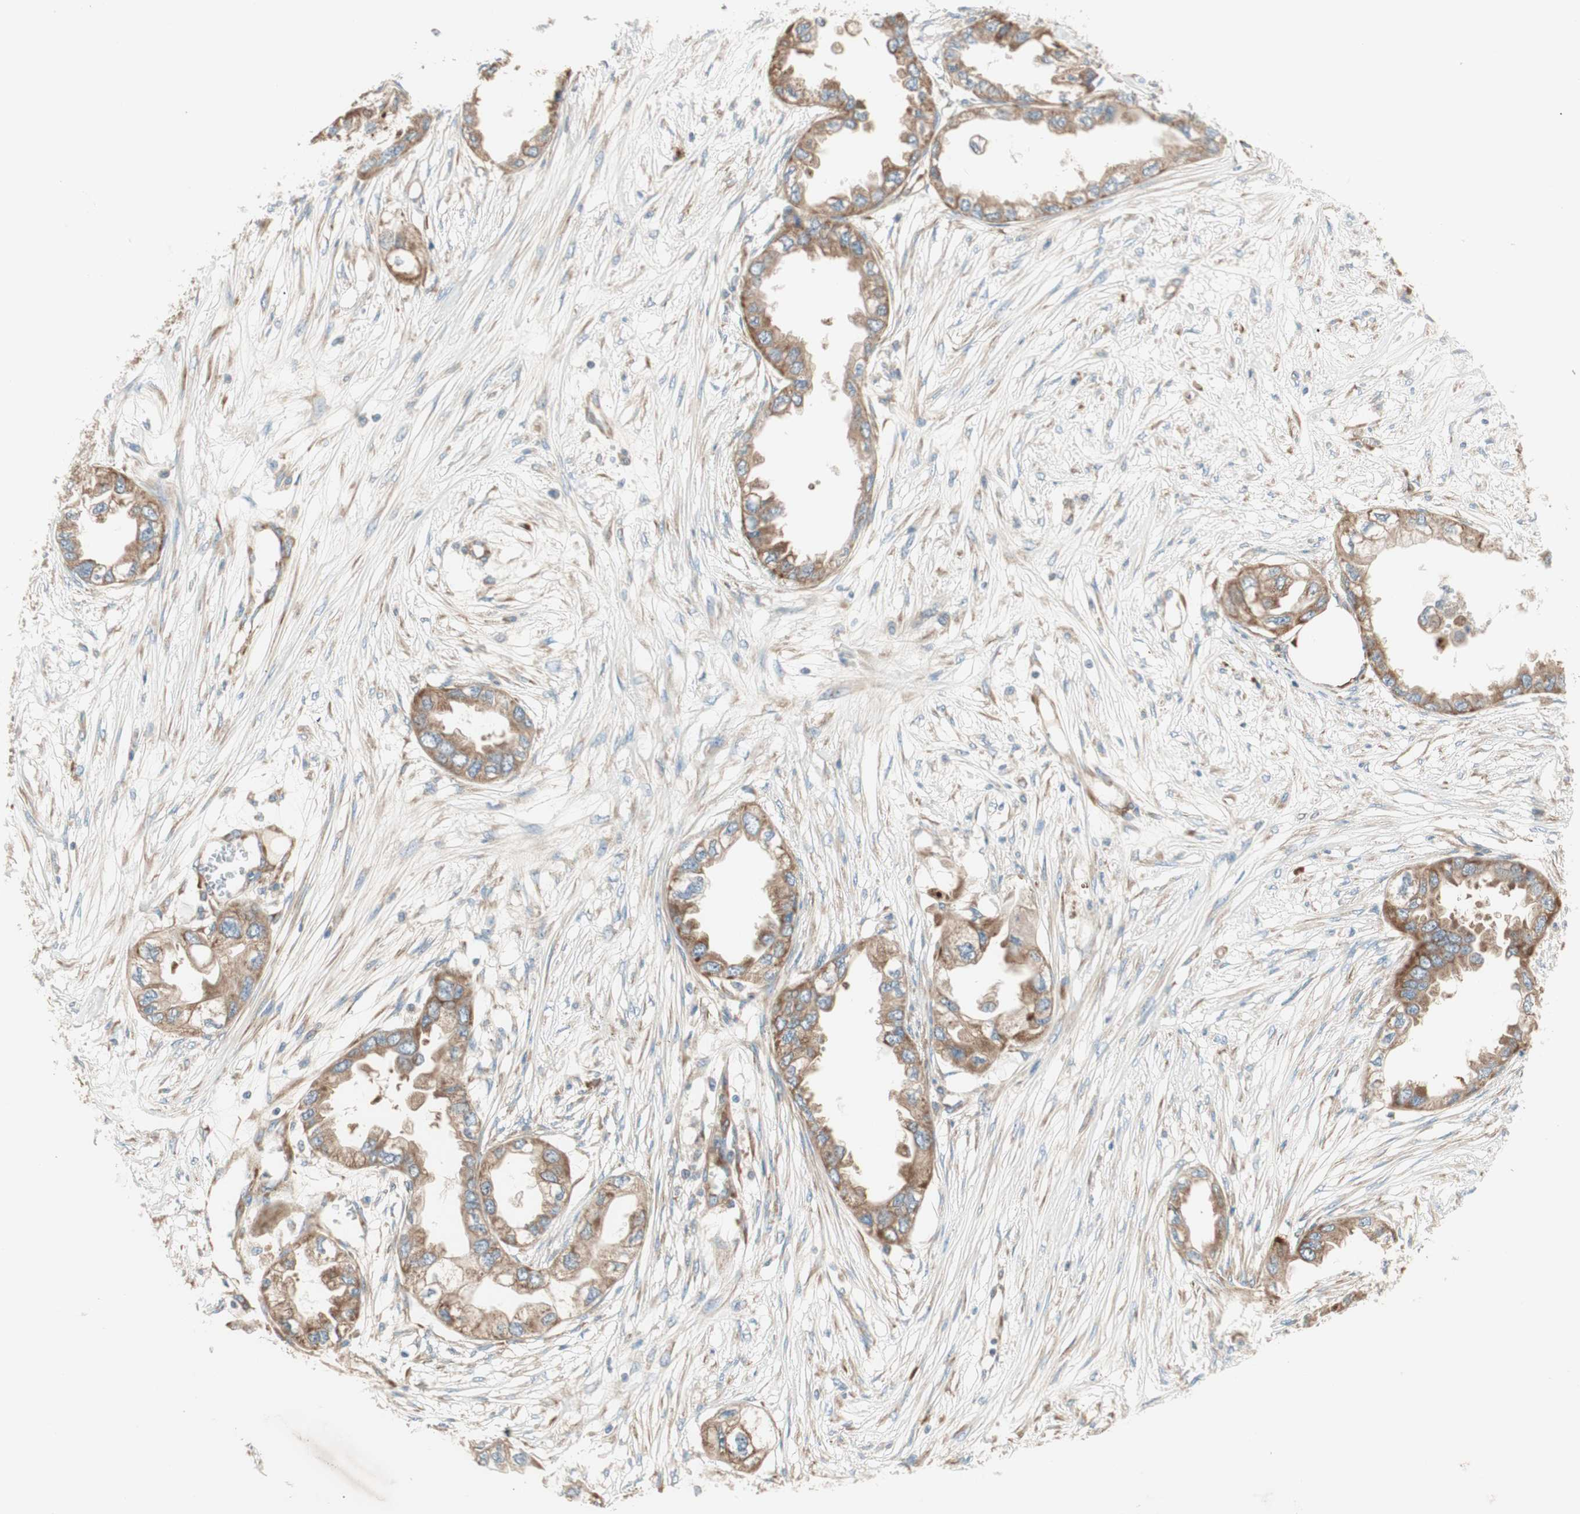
{"staining": {"intensity": "moderate", "quantity": ">75%", "location": "cytoplasmic/membranous"}, "tissue": "endometrial cancer", "cell_type": "Tumor cells", "image_type": "cancer", "snomed": [{"axis": "morphology", "description": "Adenocarcinoma, NOS"}, {"axis": "topography", "description": "Endometrium"}], "caption": "Moderate cytoplasmic/membranous positivity is seen in approximately >75% of tumor cells in endometrial cancer (adenocarcinoma).", "gene": "RPL23", "patient": {"sex": "female", "age": 67}}